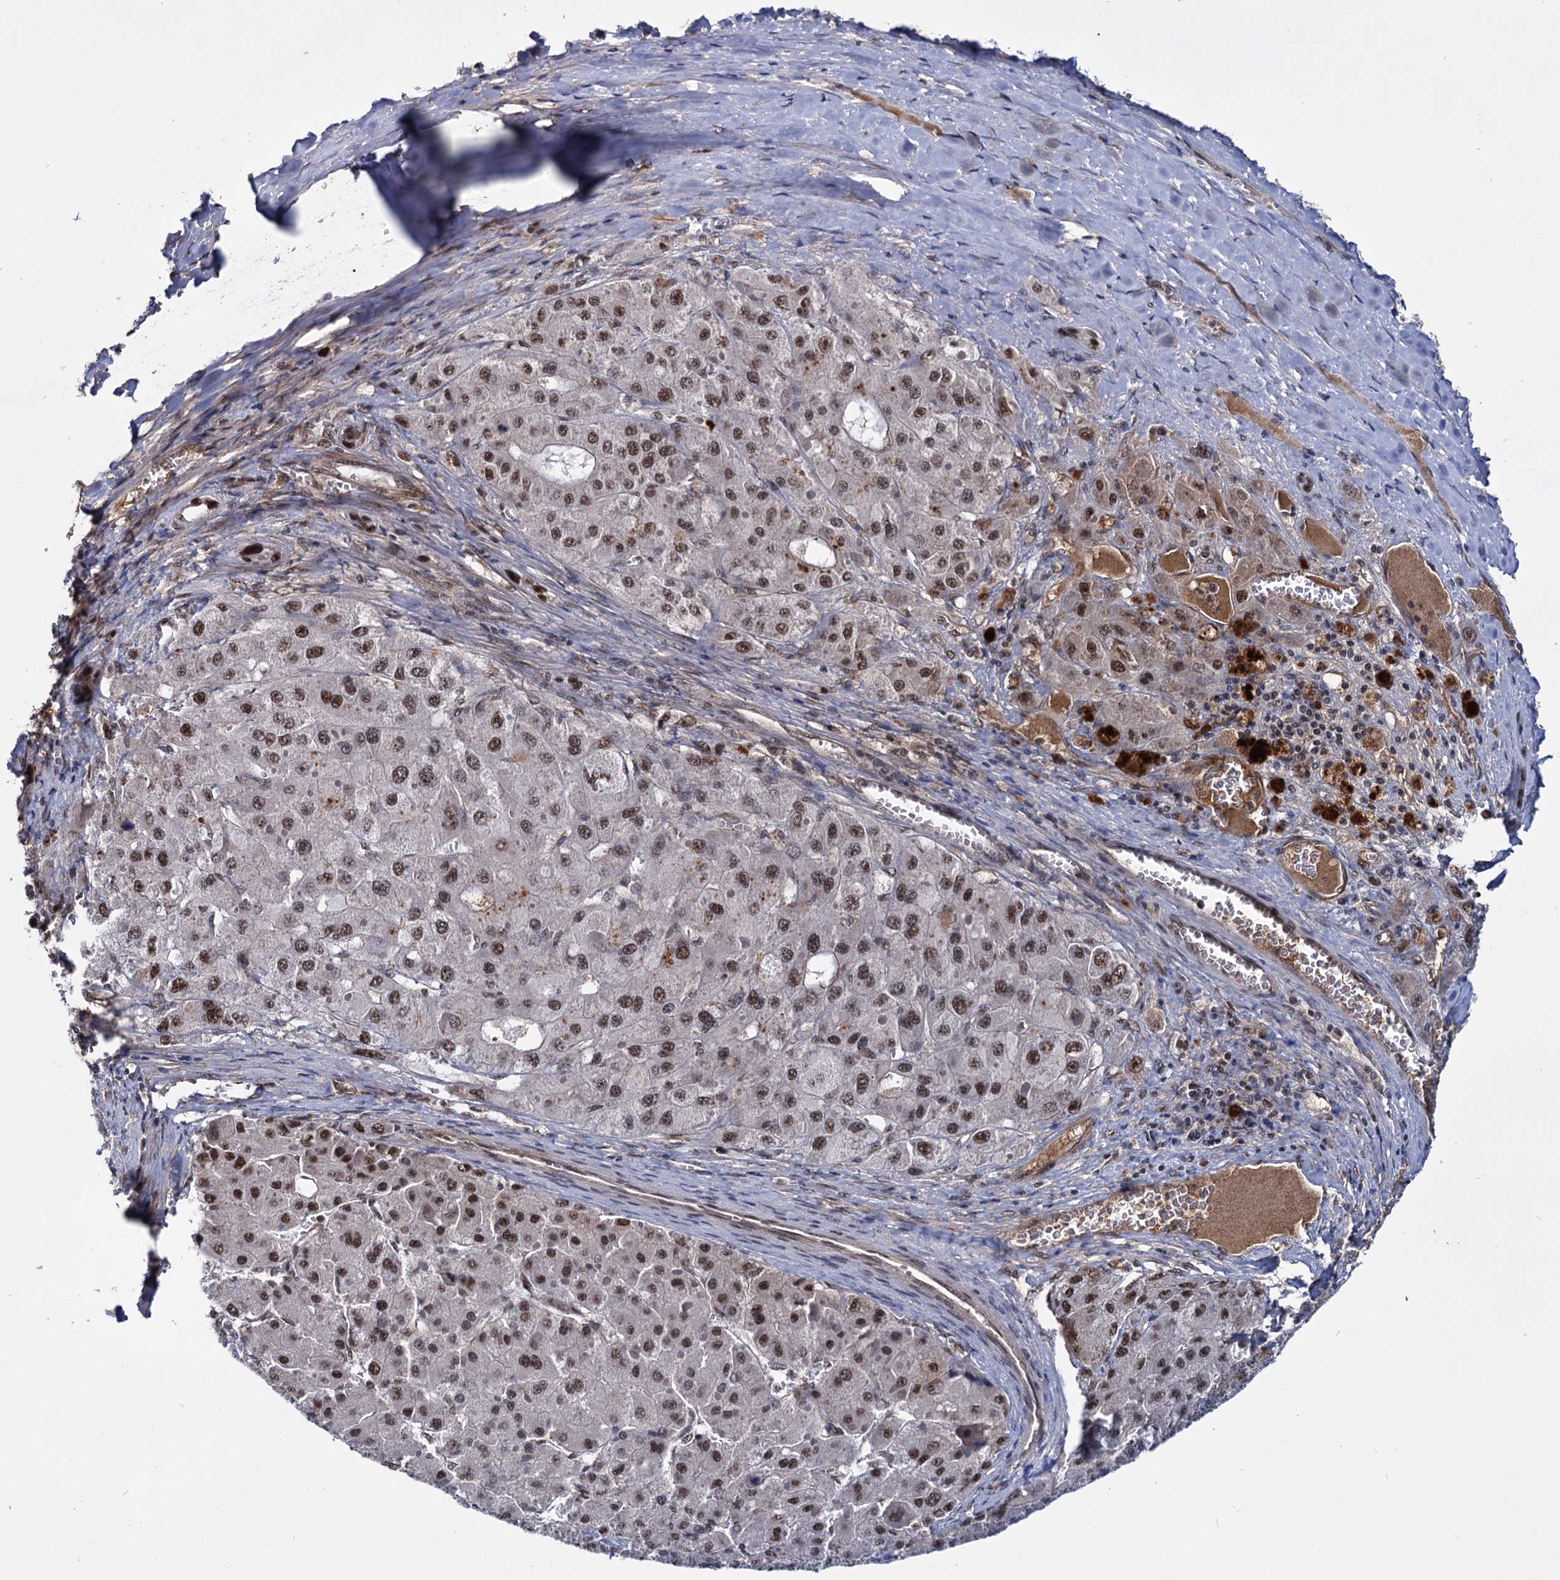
{"staining": {"intensity": "strong", "quantity": ">75%", "location": "cytoplasmic/membranous,nuclear"}, "tissue": "liver cancer", "cell_type": "Tumor cells", "image_type": "cancer", "snomed": [{"axis": "morphology", "description": "Carcinoma, Hepatocellular, NOS"}, {"axis": "topography", "description": "Liver"}], "caption": "IHC photomicrograph of human liver hepatocellular carcinoma stained for a protein (brown), which exhibits high levels of strong cytoplasmic/membranous and nuclear expression in about >75% of tumor cells.", "gene": "TBC1D12", "patient": {"sex": "female", "age": 73}}